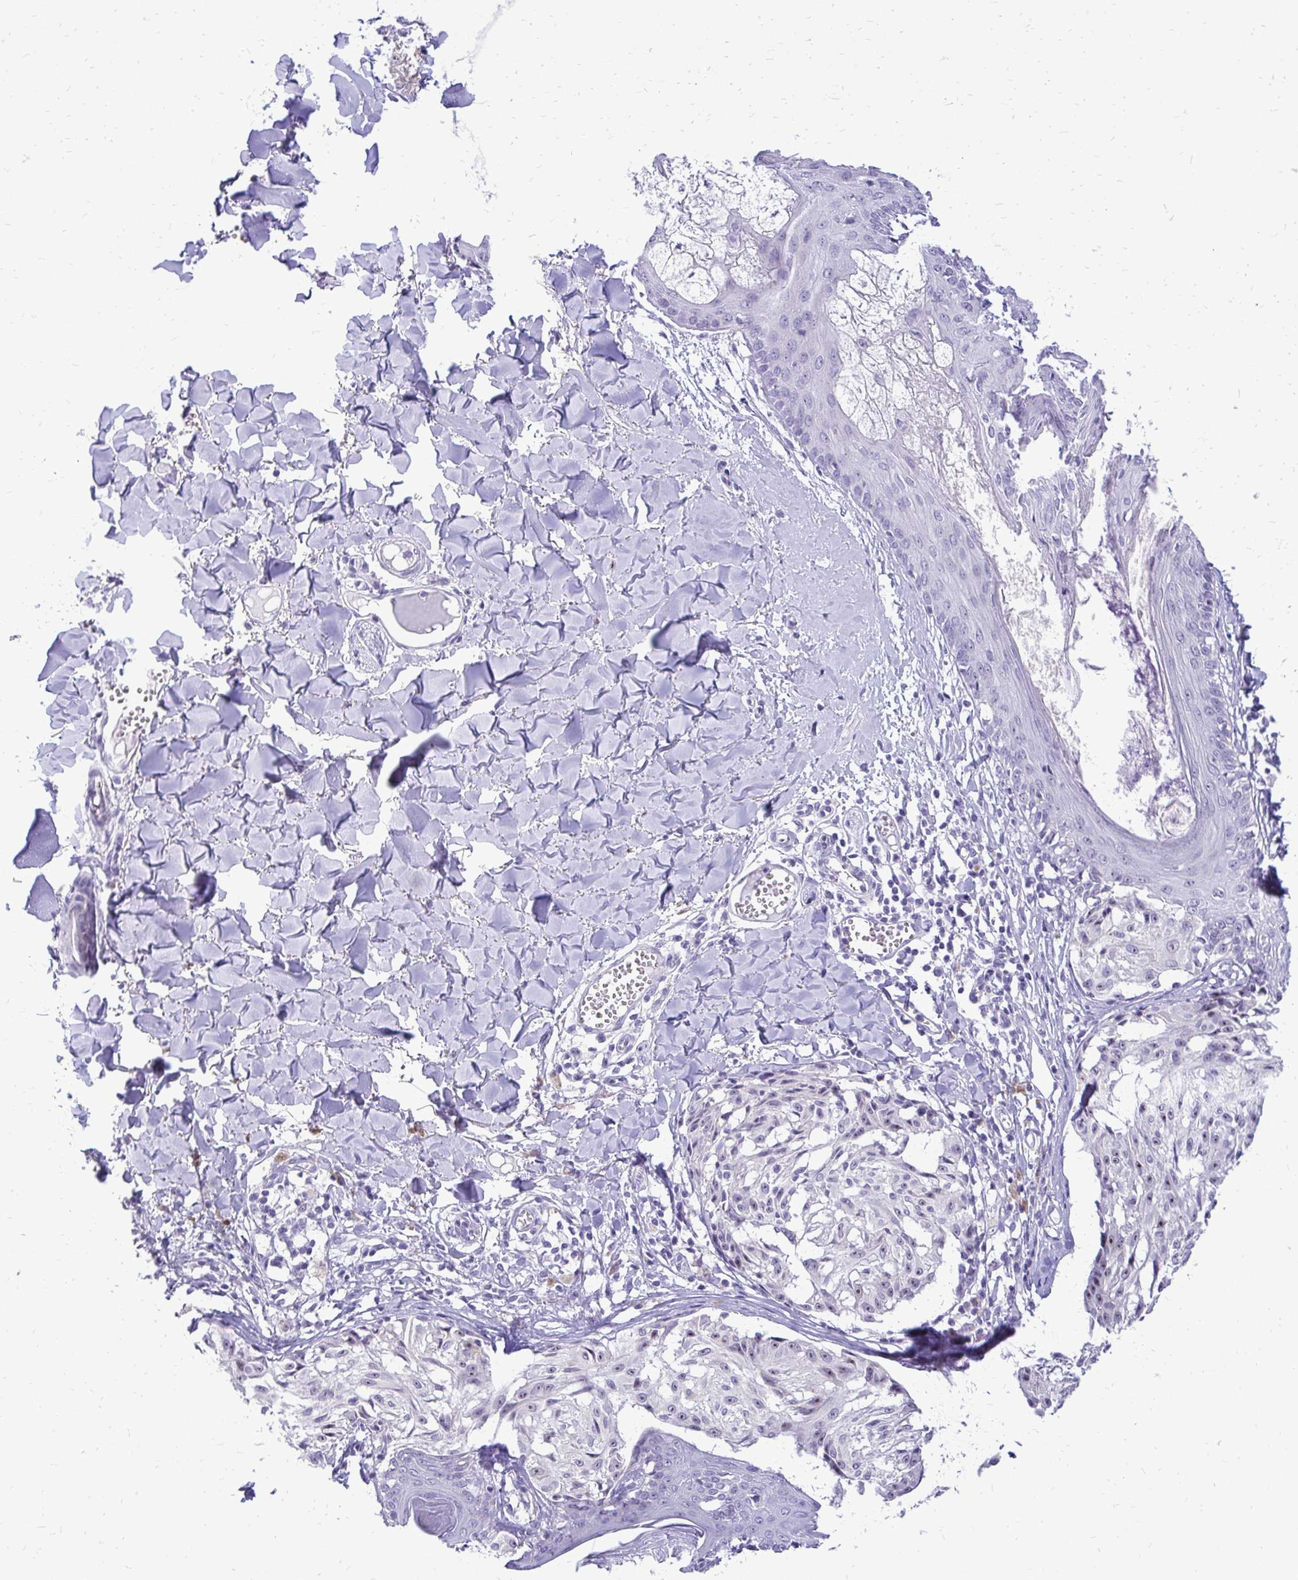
{"staining": {"intensity": "negative", "quantity": "none", "location": "none"}, "tissue": "melanoma", "cell_type": "Tumor cells", "image_type": "cancer", "snomed": [{"axis": "morphology", "description": "Malignant melanoma, NOS"}, {"axis": "topography", "description": "Skin"}], "caption": "A high-resolution photomicrograph shows IHC staining of malignant melanoma, which demonstrates no significant expression in tumor cells.", "gene": "NIFK", "patient": {"sex": "female", "age": 43}}